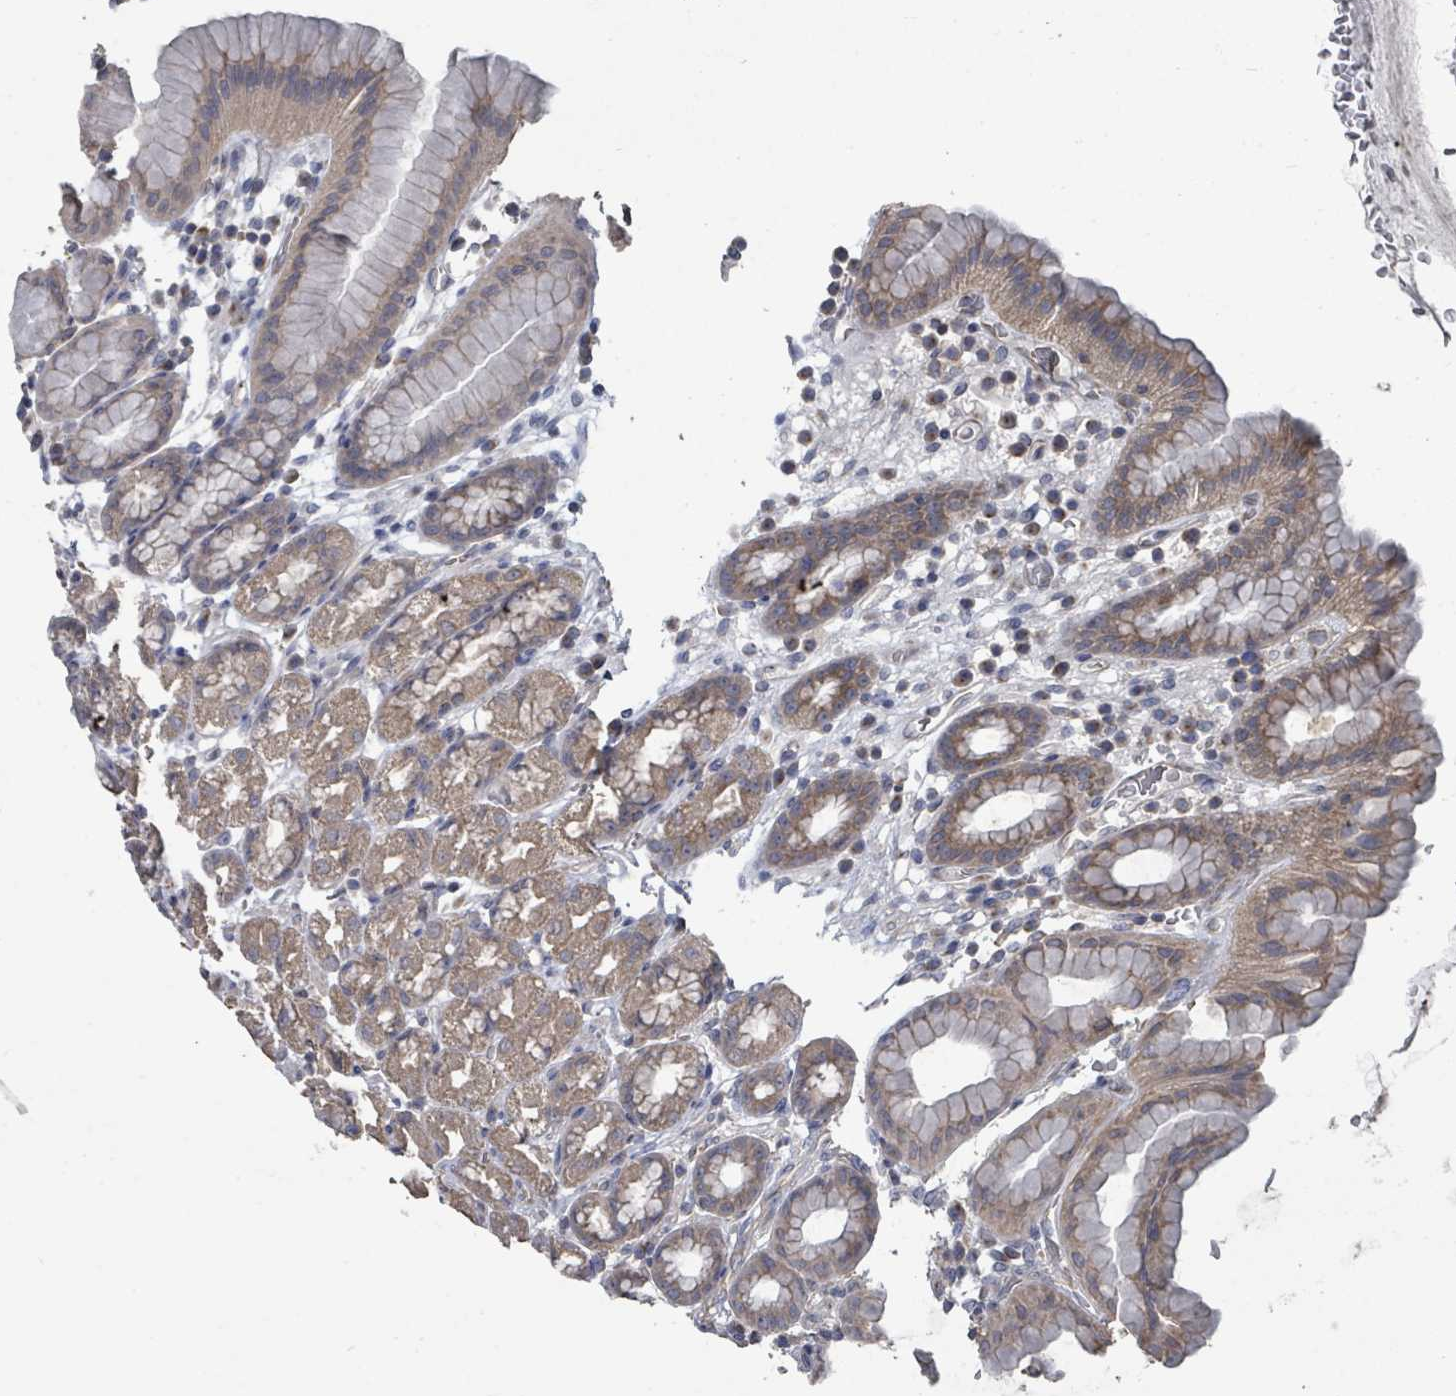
{"staining": {"intensity": "moderate", "quantity": ">75%", "location": "cytoplasmic/membranous"}, "tissue": "stomach", "cell_type": "Glandular cells", "image_type": "normal", "snomed": [{"axis": "morphology", "description": "Normal tissue, NOS"}, {"axis": "topography", "description": "Stomach, upper"}, {"axis": "topography", "description": "Stomach, lower"}, {"axis": "topography", "description": "Small intestine"}], "caption": "Immunohistochemistry (IHC) (DAB) staining of unremarkable human stomach exhibits moderate cytoplasmic/membranous protein positivity in approximately >75% of glandular cells. (Stains: DAB (3,3'-diaminobenzidine) in brown, nuclei in blue, Microscopy: brightfield microscopy at high magnification).", "gene": "SLC9A7", "patient": {"sex": "male", "age": 68}}